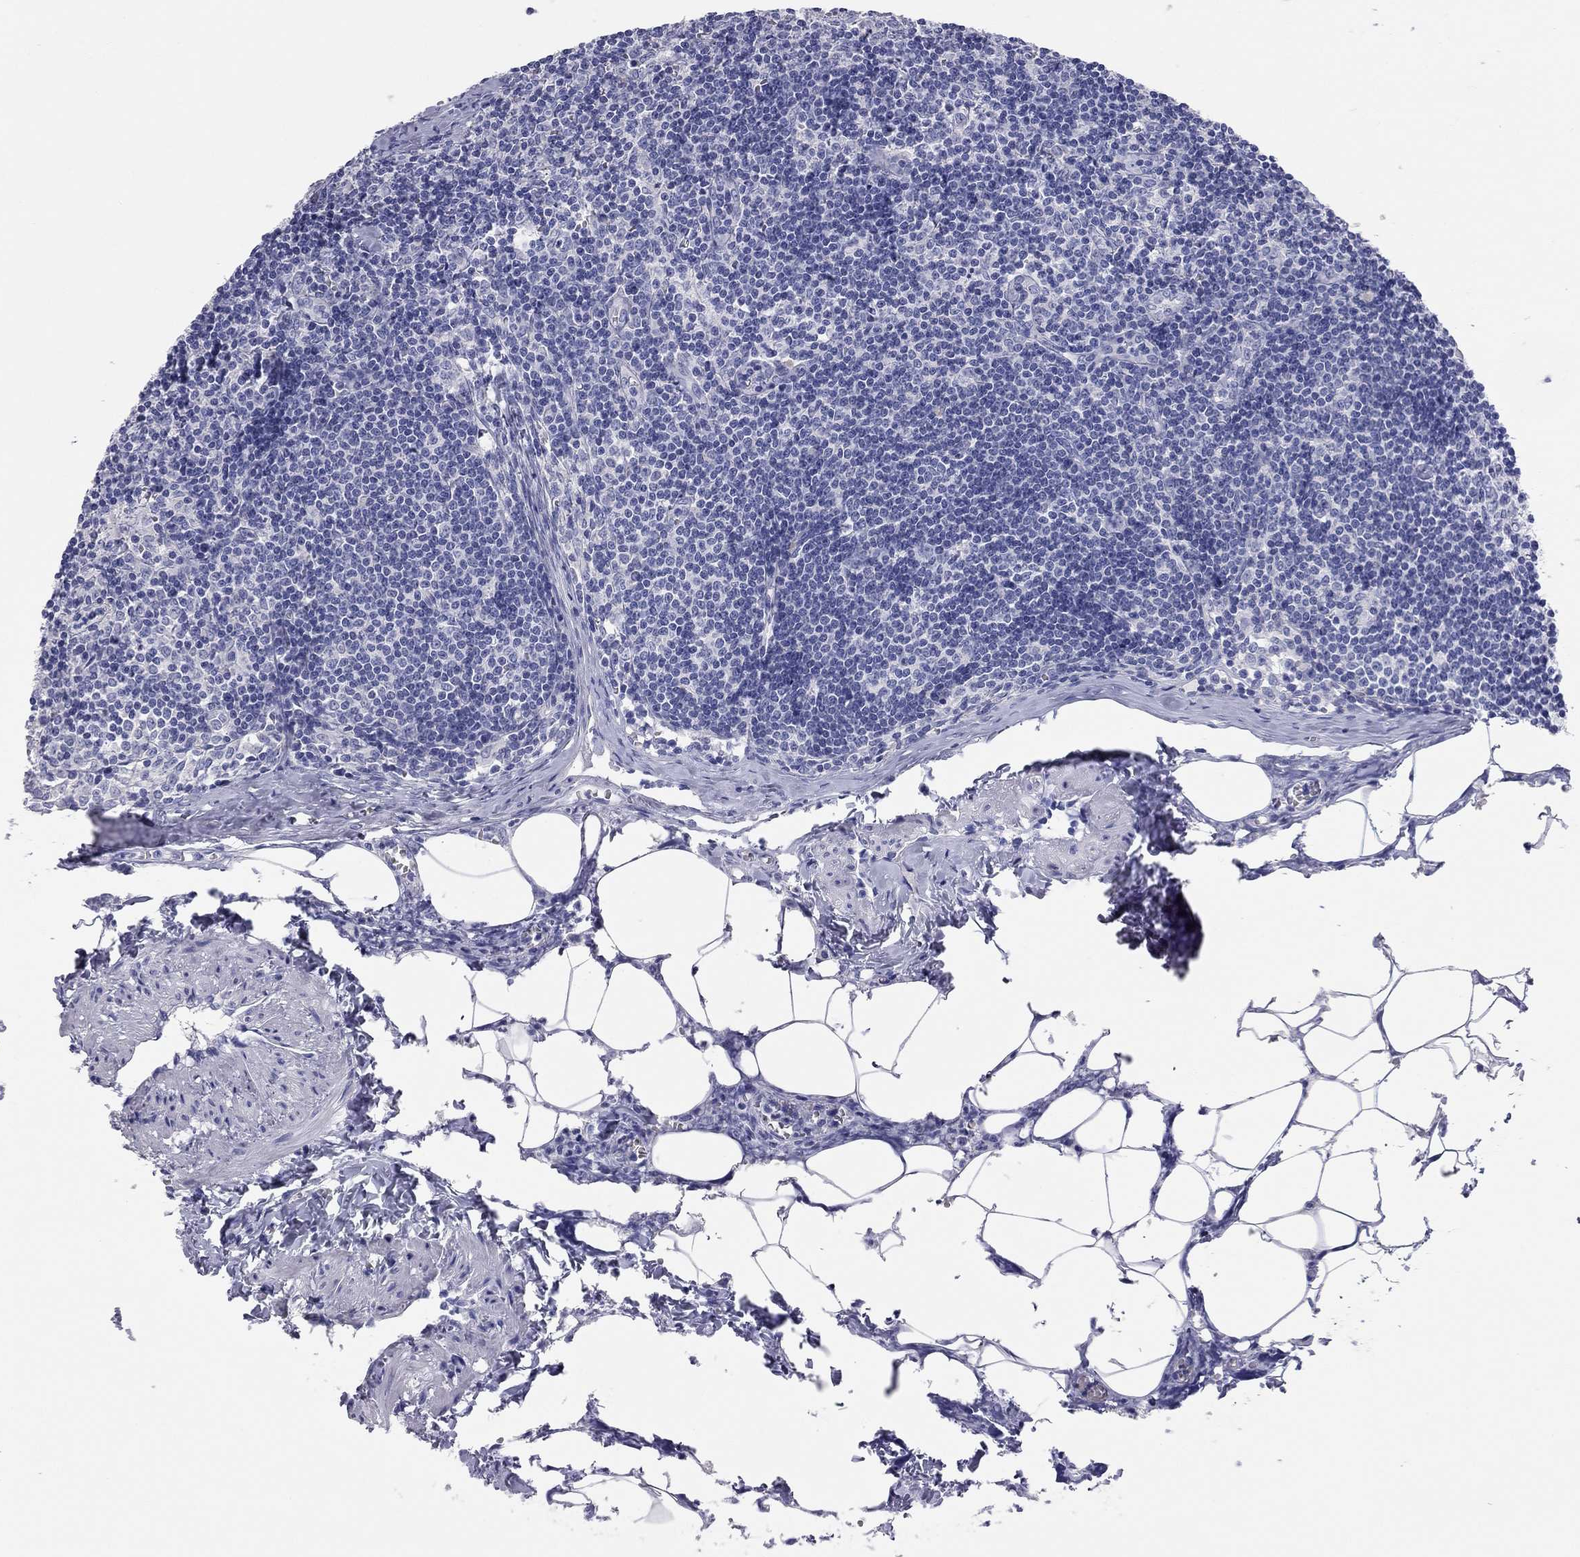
{"staining": {"intensity": "negative", "quantity": "none", "location": "none"}, "tissue": "lymph node", "cell_type": "Germinal center cells", "image_type": "normal", "snomed": [{"axis": "morphology", "description": "Normal tissue, NOS"}, {"axis": "topography", "description": "Lymph node"}], "caption": "Immunohistochemistry image of benign lymph node: human lymph node stained with DAB (3,3'-diaminobenzidine) shows no significant protein positivity in germinal center cells.", "gene": "ENSG00000269035", "patient": {"sex": "female", "age": 51}}